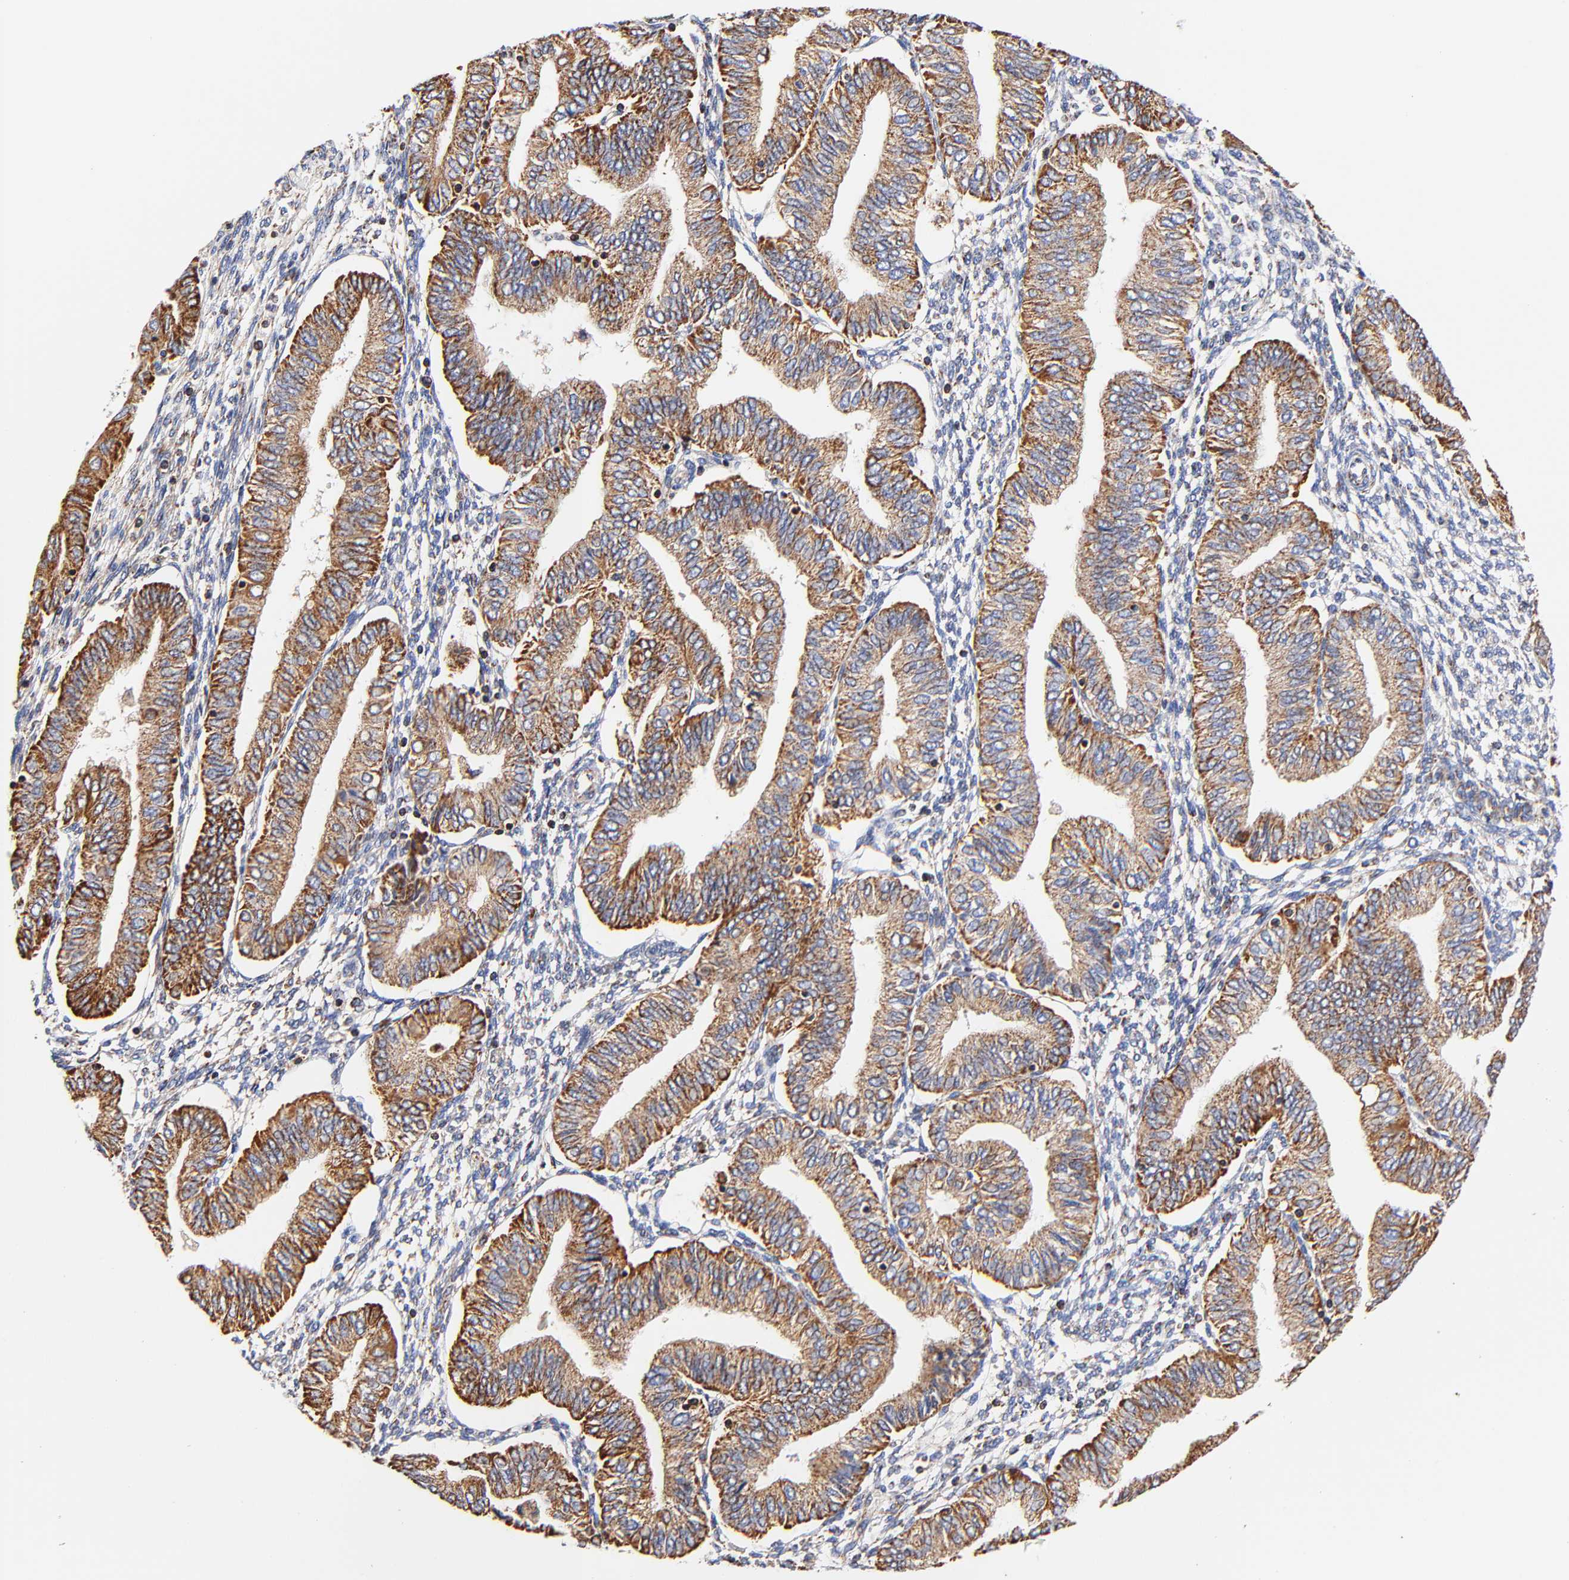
{"staining": {"intensity": "moderate", "quantity": ">75%", "location": "cytoplasmic/membranous"}, "tissue": "endometrial cancer", "cell_type": "Tumor cells", "image_type": "cancer", "snomed": [{"axis": "morphology", "description": "Adenocarcinoma, NOS"}, {"axis": "topography", "description": "Endometrium"}], "caption": "A histopathology image of adenocarcinoma (endometrial) stained for a protein exhibits moderate cytoplasmic/membranous brown staining in tumor cells. Immunohistochemistry stains the protein of interest in brown and the nuclei are stained blue.", "gene": "ATP5F1D", "patient": {"sex": "female", "age": 51}}